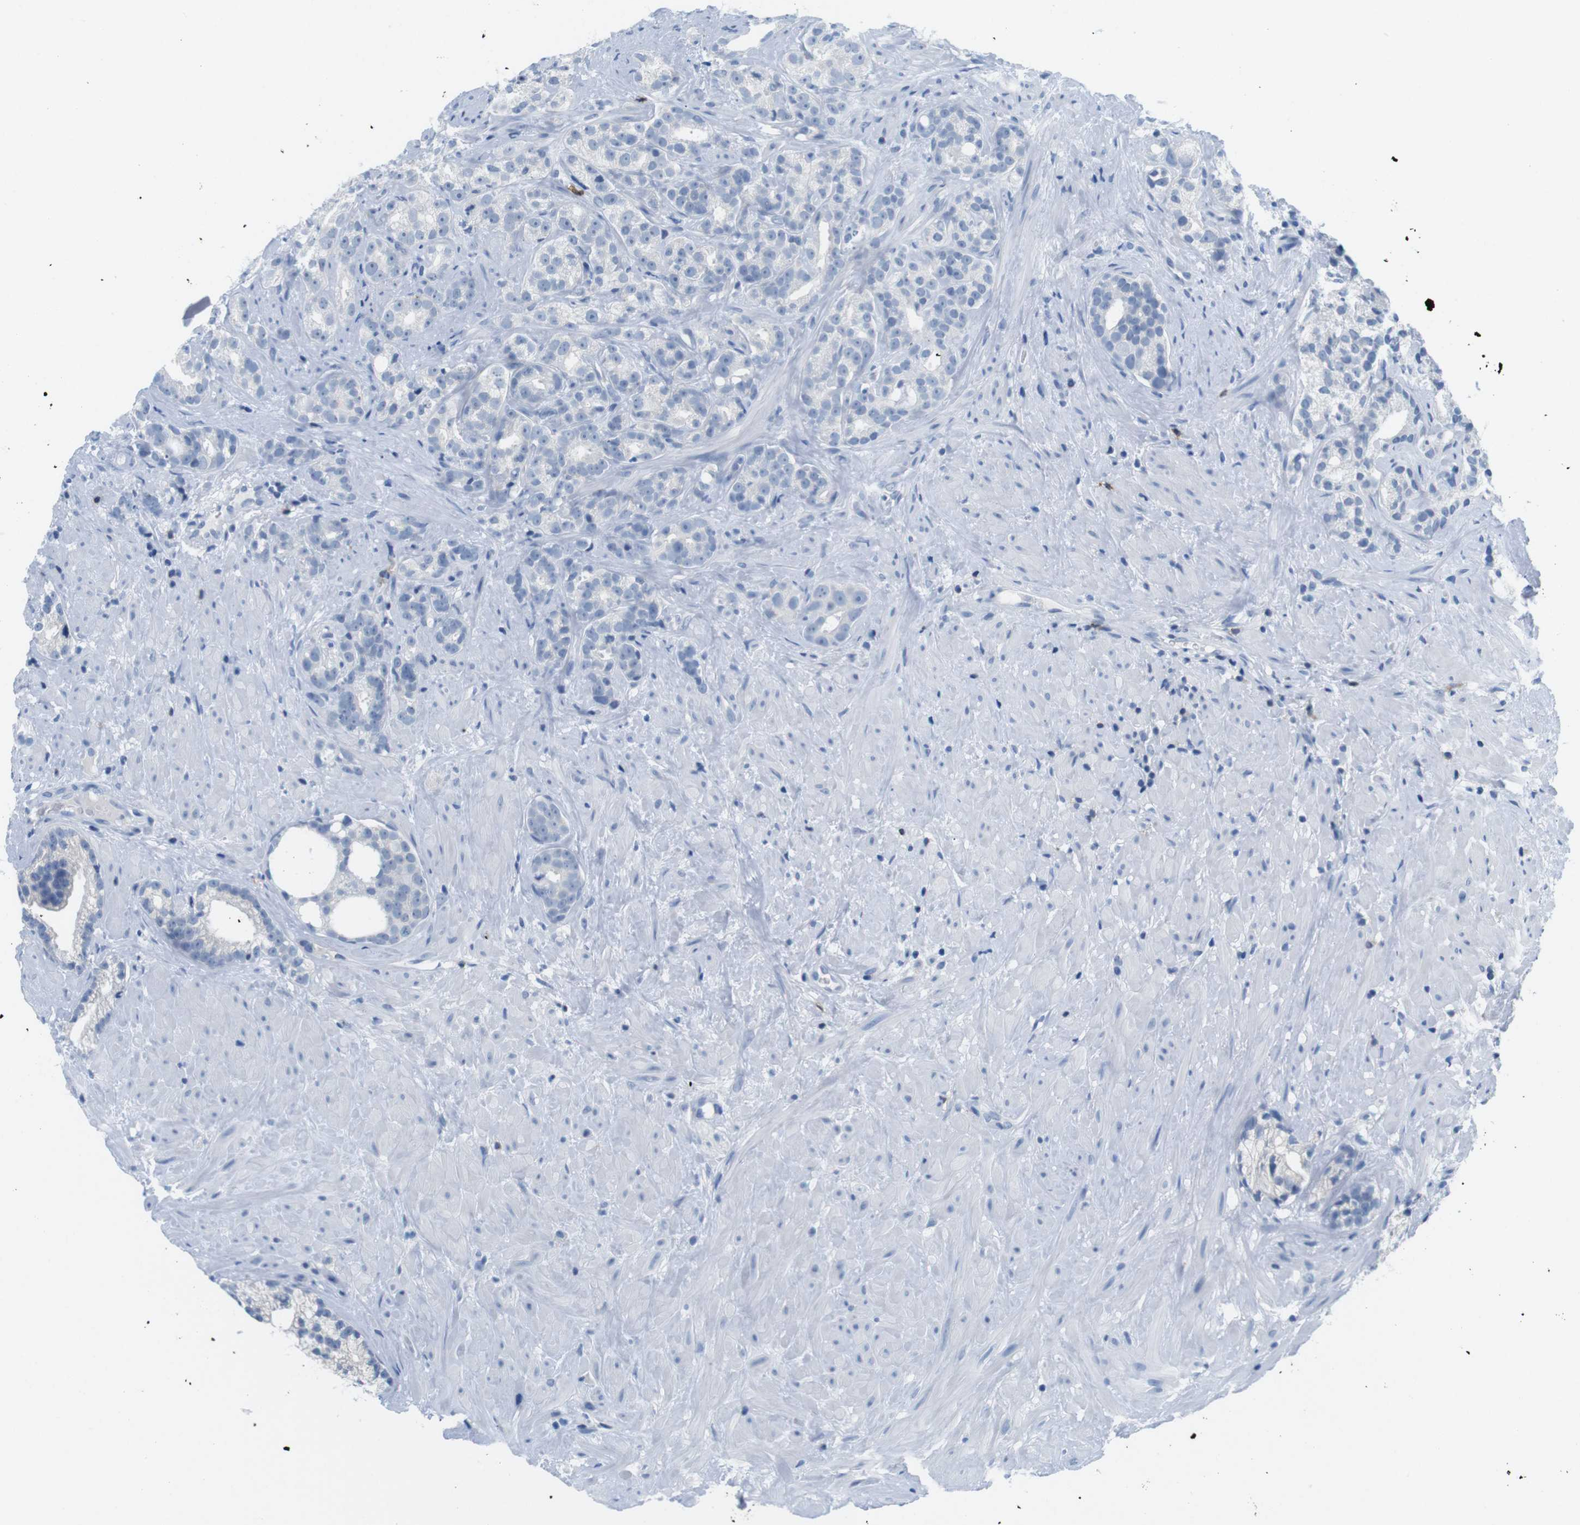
{"staining": {"intensity": "negative", "quantity": "none", "location": "none"}, "tissue": "prostate cancer", "cell_type": "Tumor cells", "image_type": "cancer", "snomed": [{"axis": "morphology", "description": "Adenocarcinoma, Low grade"}, {"axis": "topography", "description": "Prostate"}], "caption": "High magnification brightfield microscopy of prostate low-grade adenocarcinoma stained with DAB (3,3'-diaminobenzidine) (brown) and counterstained with hematoxylin (blue): tumor cells show no significant staining. (DAB immunohistochemistry (IHC) with hematoxylin counter stain).", "gene": "TNFRSF4", "patient": {"sex": "male", "age": 89}}